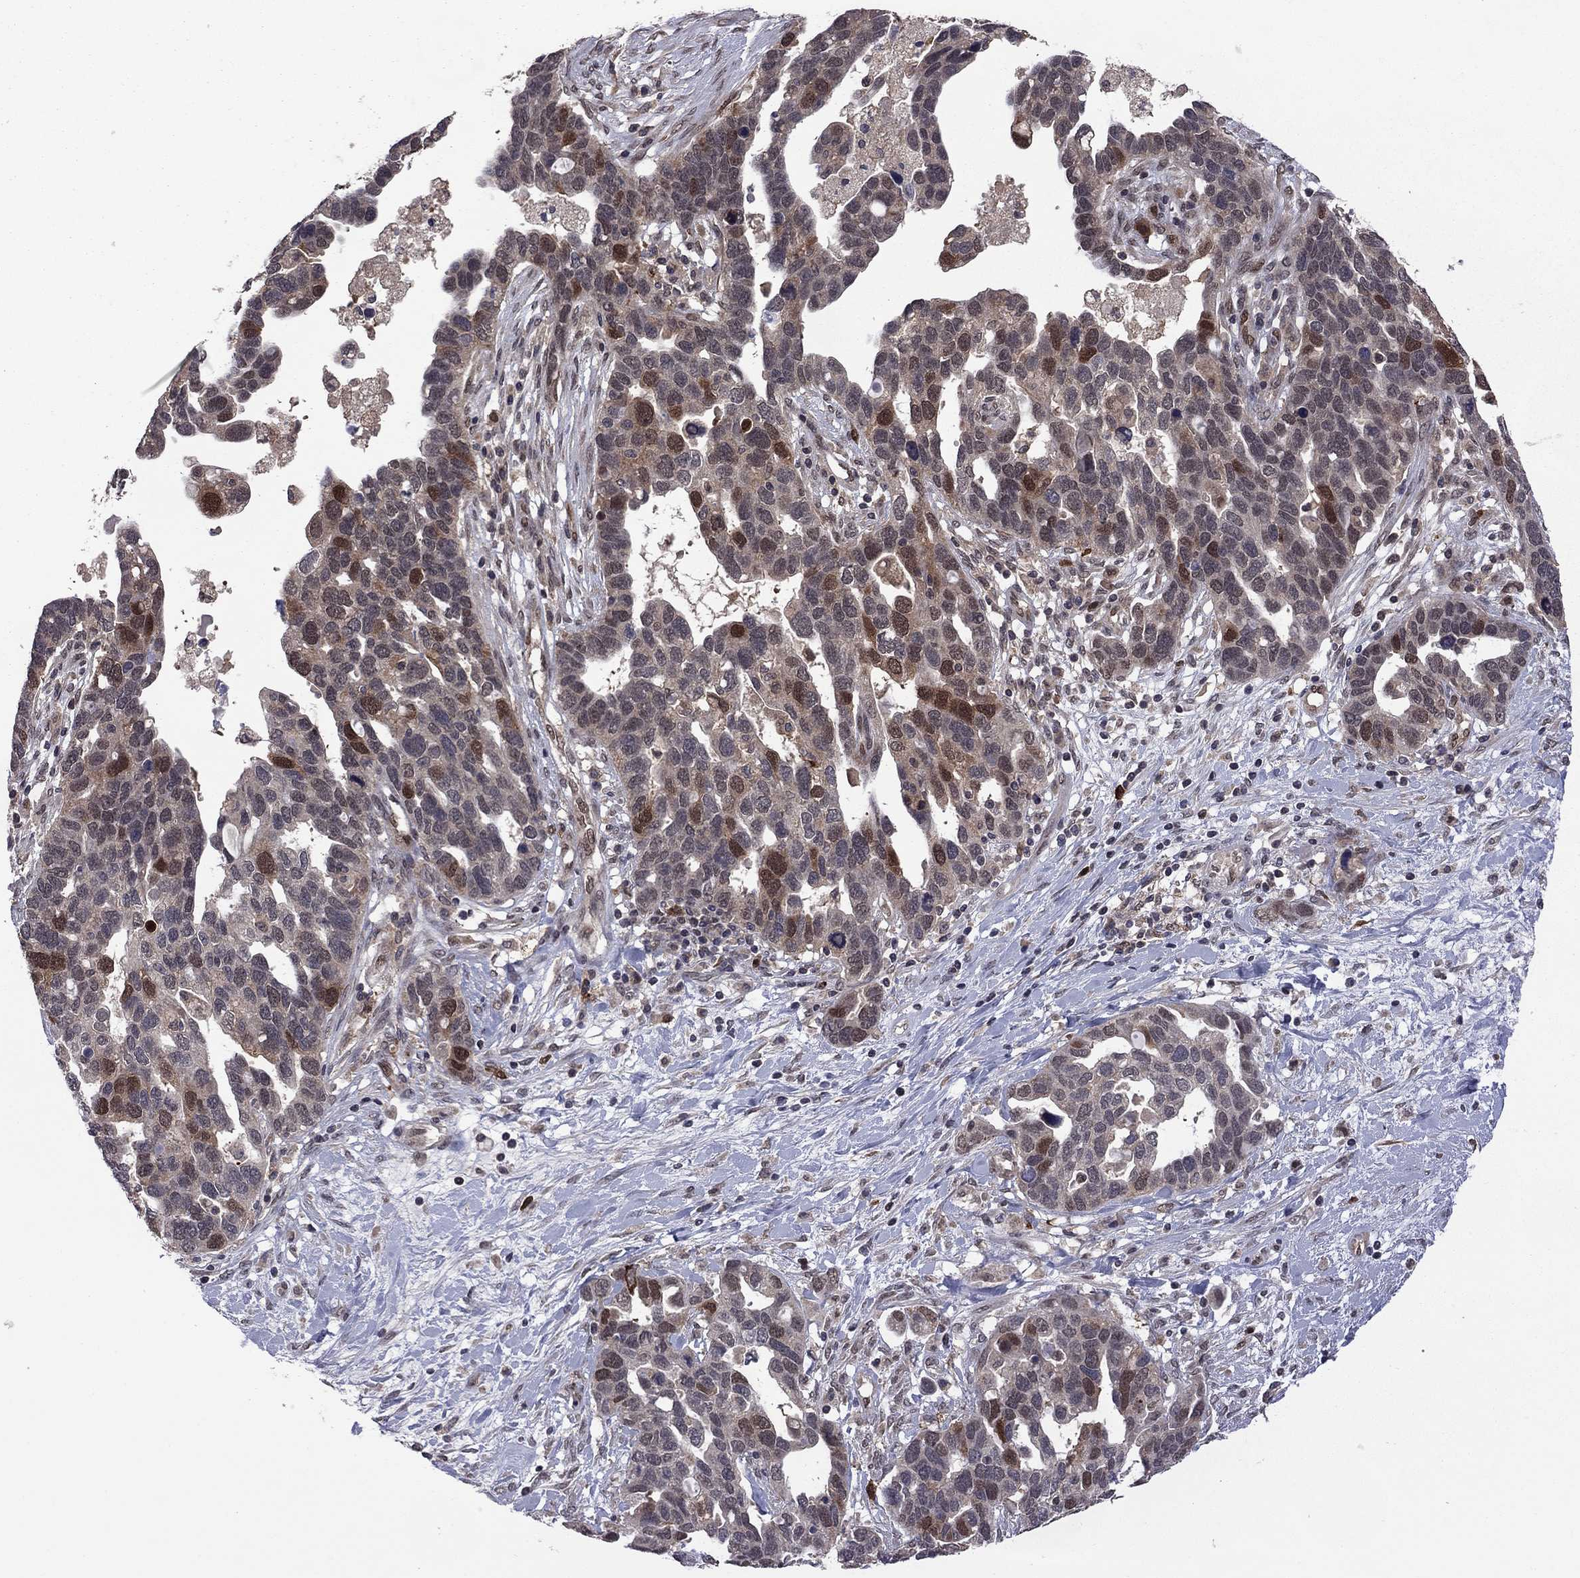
{"staining": {"intensity": "strong", "quantity": "<25%", "location": "cytoplasmic/membranous"}, "tissue": "ovarian cancer", "cell_type": "Tumor cells", "image_type": "cancer", "snomed": [{"axis": "morphology", "description": "Cystadenocarcinoma, serous, NOS"}, {"axis": "topography", "description": "Ovary"}], "caption": "Protein analysis of ovarian serous cystadenocarcinoma tissue demonstrates strong cytoplasmic/membranous expression in about <25% of tumor cells.", "gene": "GPAA1", "patient": {"sex": "female", "age": 54}}